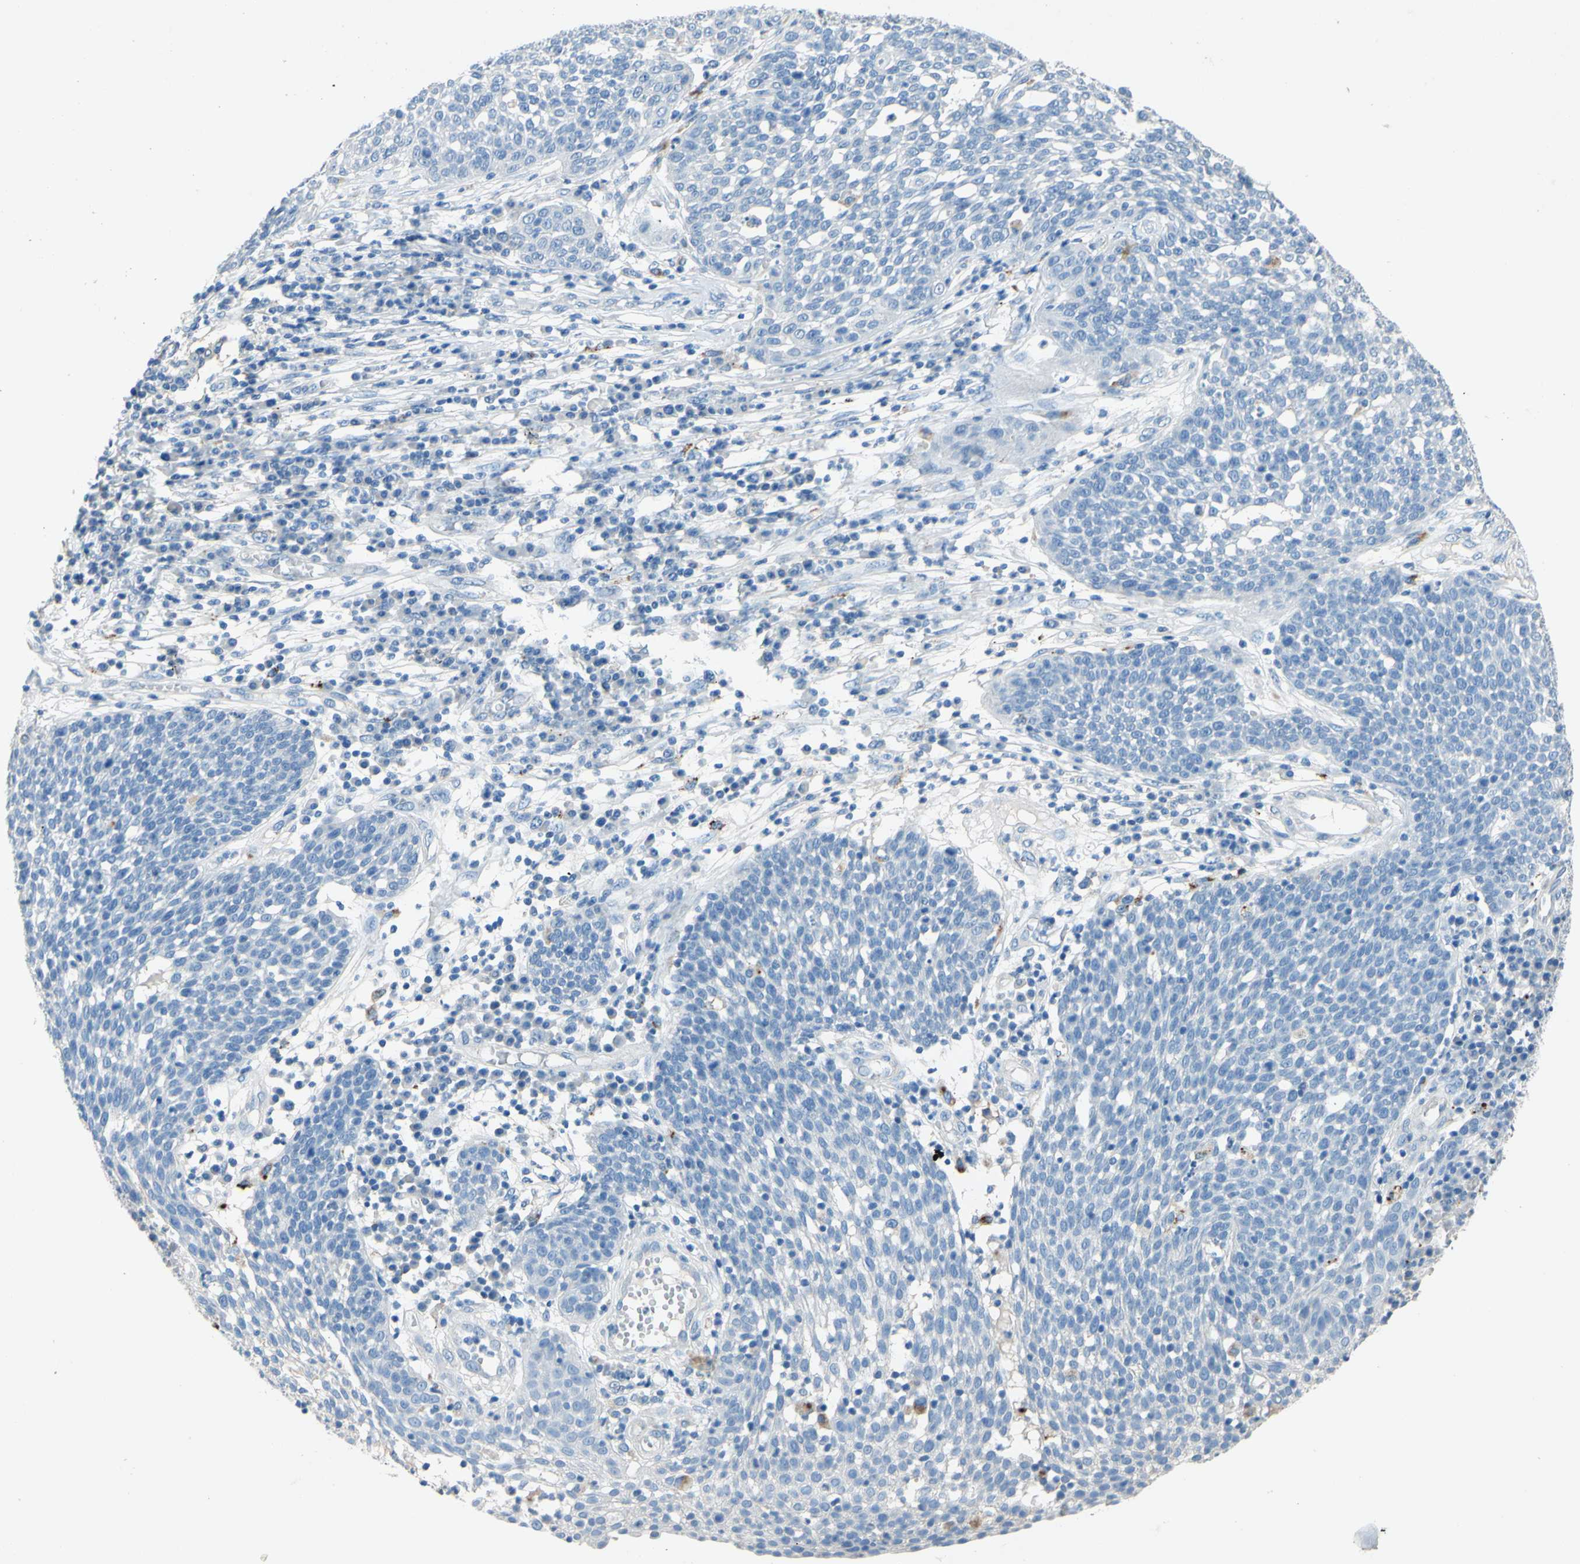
{"staining": {"intensity": "negative", "quantity": "none", "location": "none"}, "tissue": "cervical cancer", "cell_type": "Tumor cells", "image_type": "cancer", "snomed": [{"axis": "morphology", "description": "Squamous cell carcinoma, NOS"}, {"axis": "topography", "description": "Cervix"}], "caption": "Squamous cell carcinoma (cervical) stained for a protein using immunohistochemistry (IHC) displays no staining tumor cells.", "gene": "CDH10", "patient": {"sex": "female", "age": 34}}